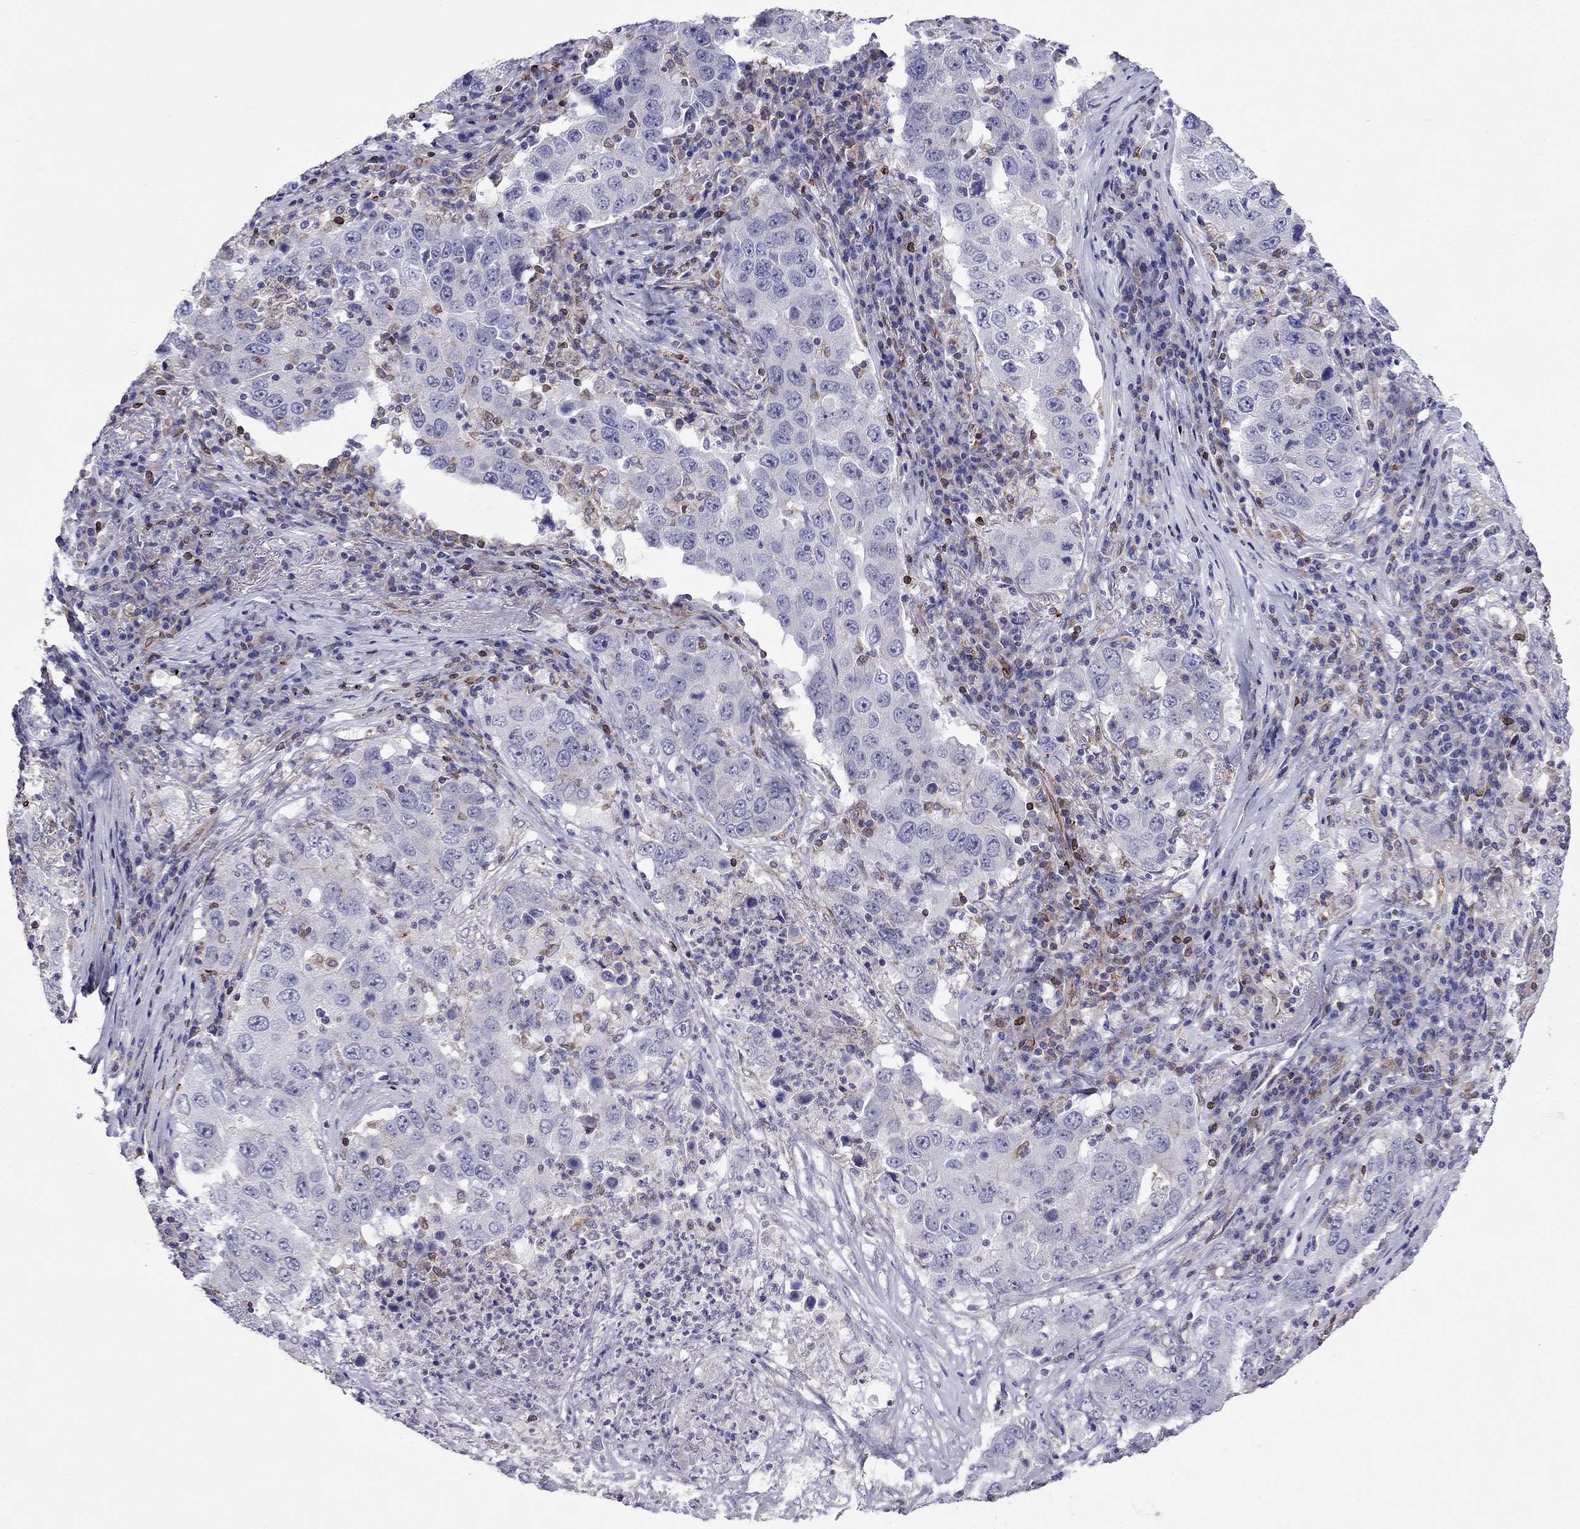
{"staining": {"intensity": "negative", "quantity": "none", "location": "none"}, "tissue": "lung cancer", "cell_type": "Tumor cells", "image_type": "cancer", "snomed": [{"axis": "morphology", "description": "Adenocarcinoma, NOS"}, {"axis": "topography", "description": "Lung"}], "caption": "This is a histopathology image of immunohistochemistry staining of lung adenocarcinoma, which shows no staining in tumor cells.", "gene": "GNAL", "patient": {"sex": "male", "age": 73}}